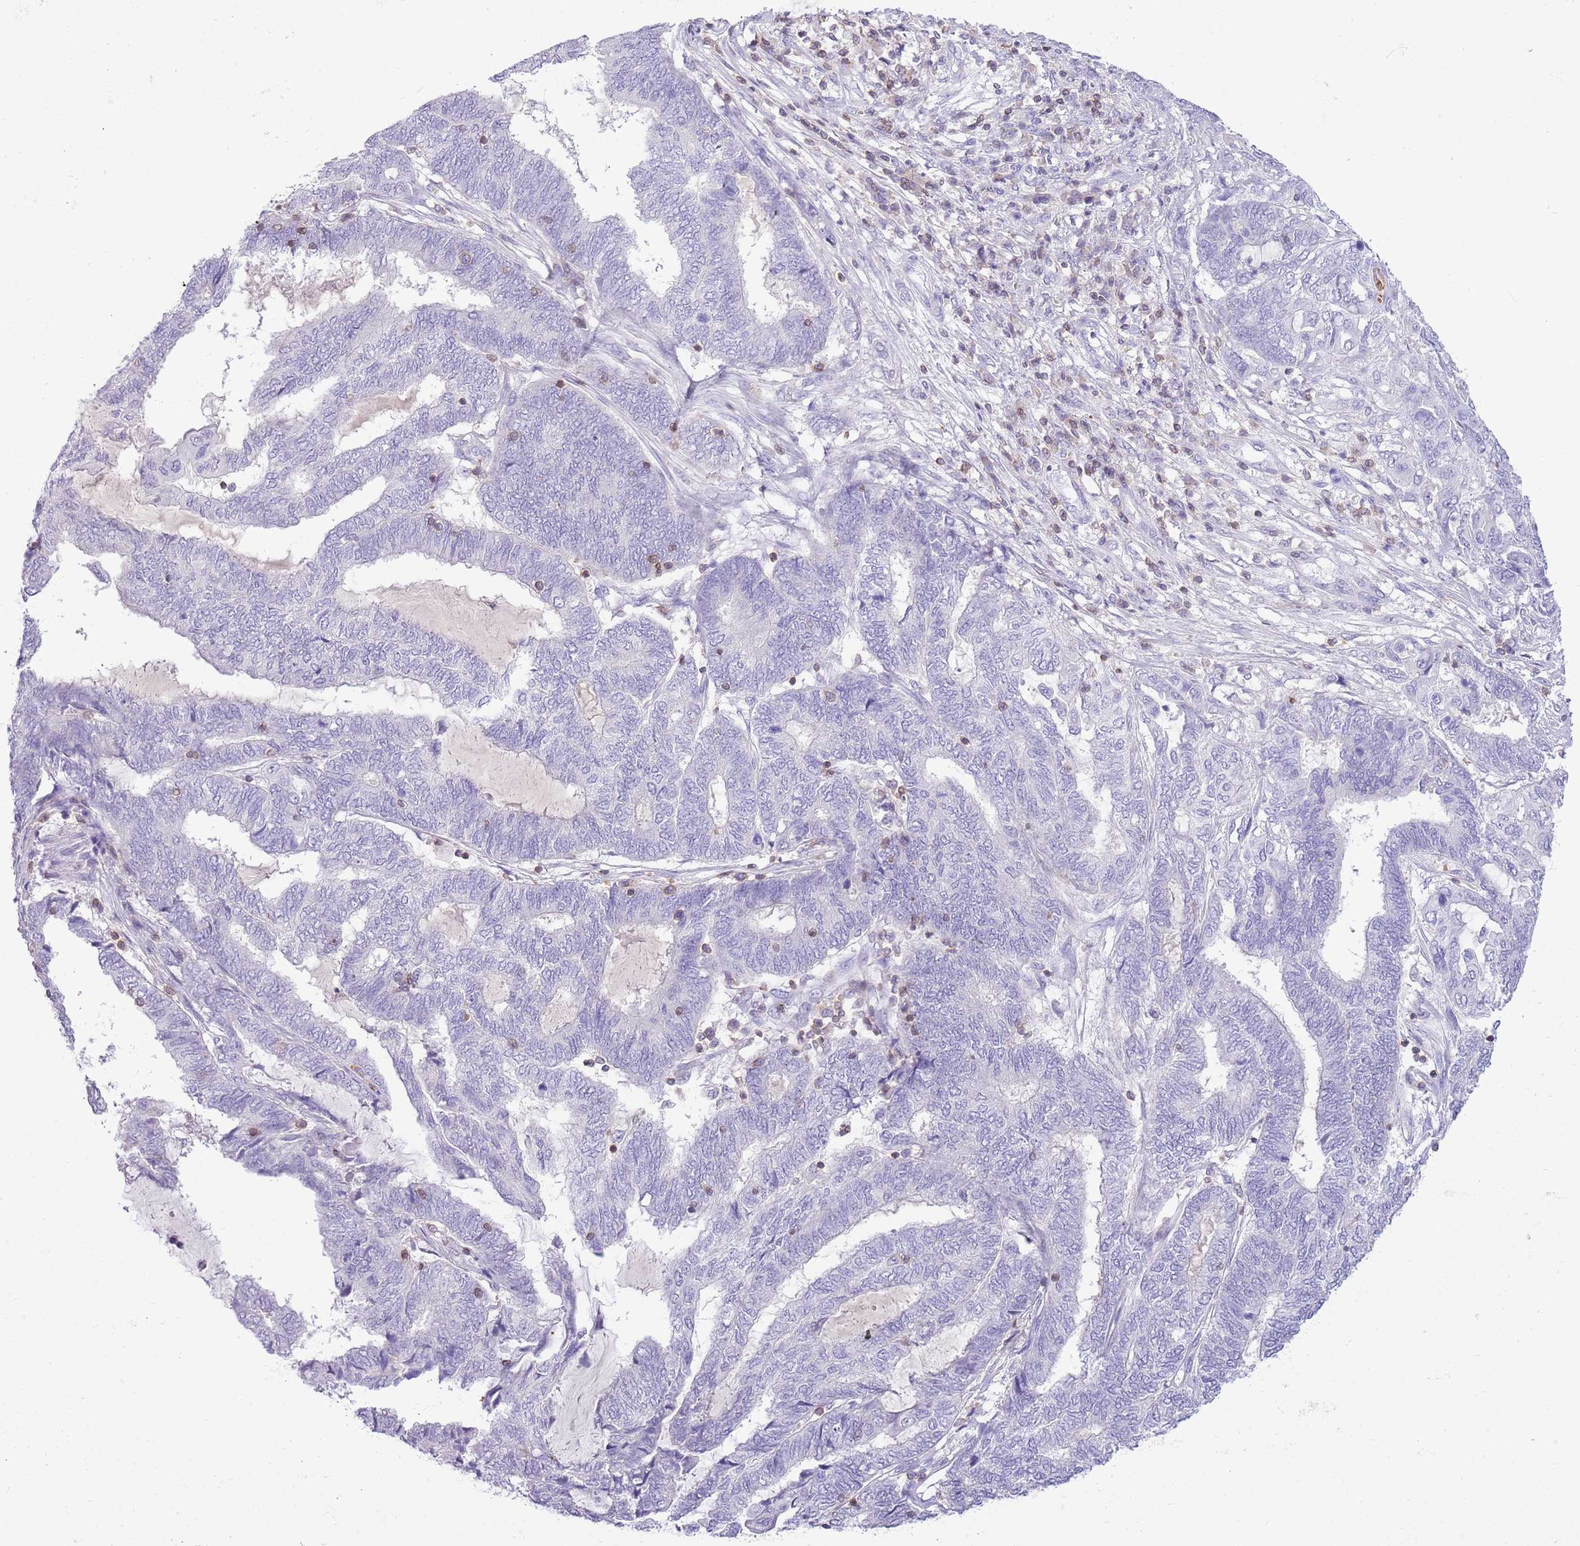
{"staining": {"intensity": "negative", "quantity": "none", "location": "none"}, "tissue": "endometrial cancer", "cell_type": "Tumor cells", "image_type": "cancer", "snomed": [{"axis": "morphology", "description": "Adenocarcinoma, NOS"}, {"axis": "topography", "description": "Uterus"}, {"axis": "topography", "description": "Endometrium"}], "caption": "Immunohistochemistry (IHC) of human adenocarcinoma (endometrial) demonstrates no positivity in tumor cells. (DAB immunohistochemistry visualized using brightfield microscopy, high magnification).", "gene": "OR4Q3", "patient": {"sex": "female", "age": 70}}